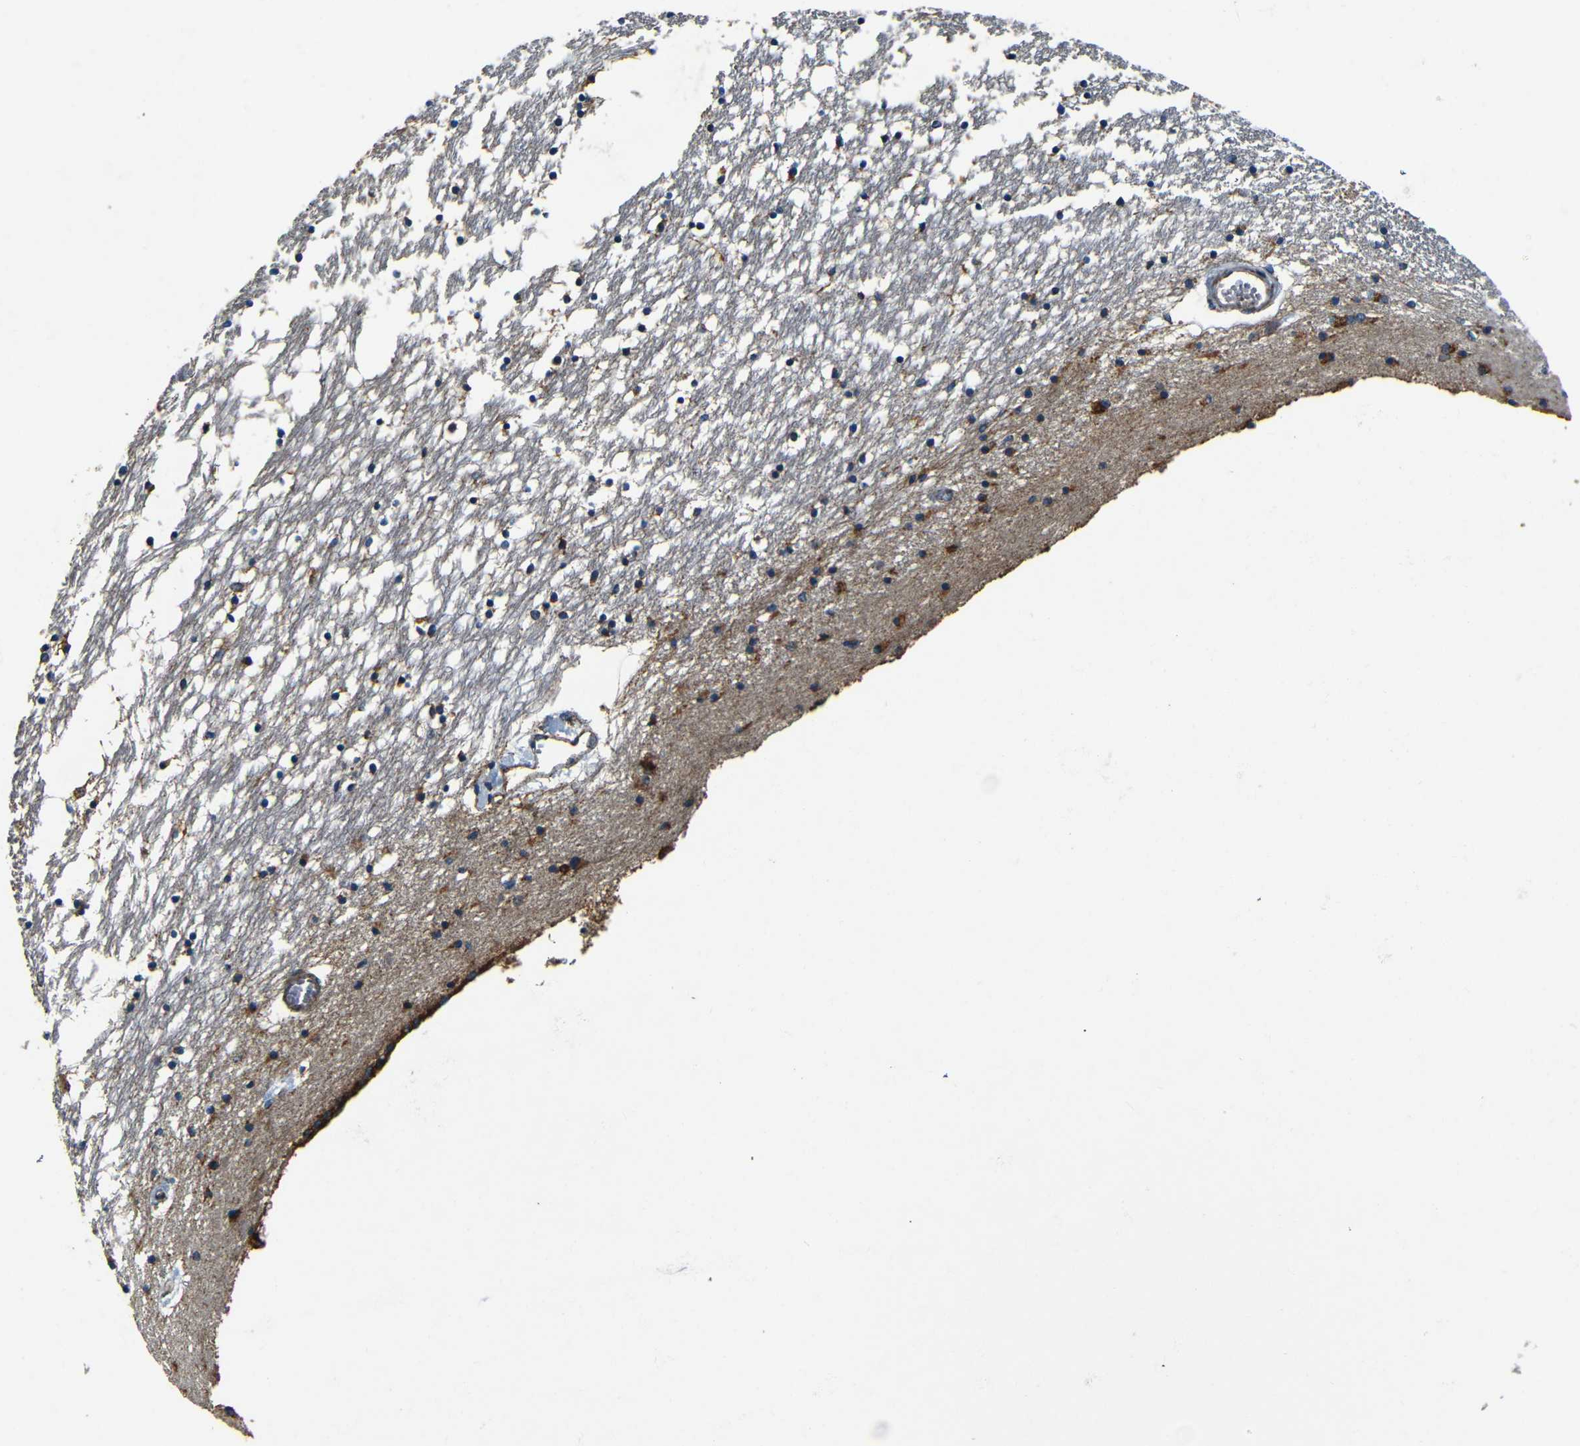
{"staining": {"intensity": "moderate", "quantity": "25%-75%", "location": "cytoplasmic/membranous"}, "tissue": "caudate", "cell_type": "Glial cells", "image_type": "normal", "snomed": [{"axis": "morphology", "description": "Normal tissue, NOS"}, {"axis": "topography", "description": "Lateral ventricle wall"}], "caption": "Immunohistochemical staining of benign human caudate reveals moderate cytoplasmic/membranous protein staining in approximately 25%-75% of glial cells.", "gene": "MTX1", "patient": {"sex": "male", "age": 45}}